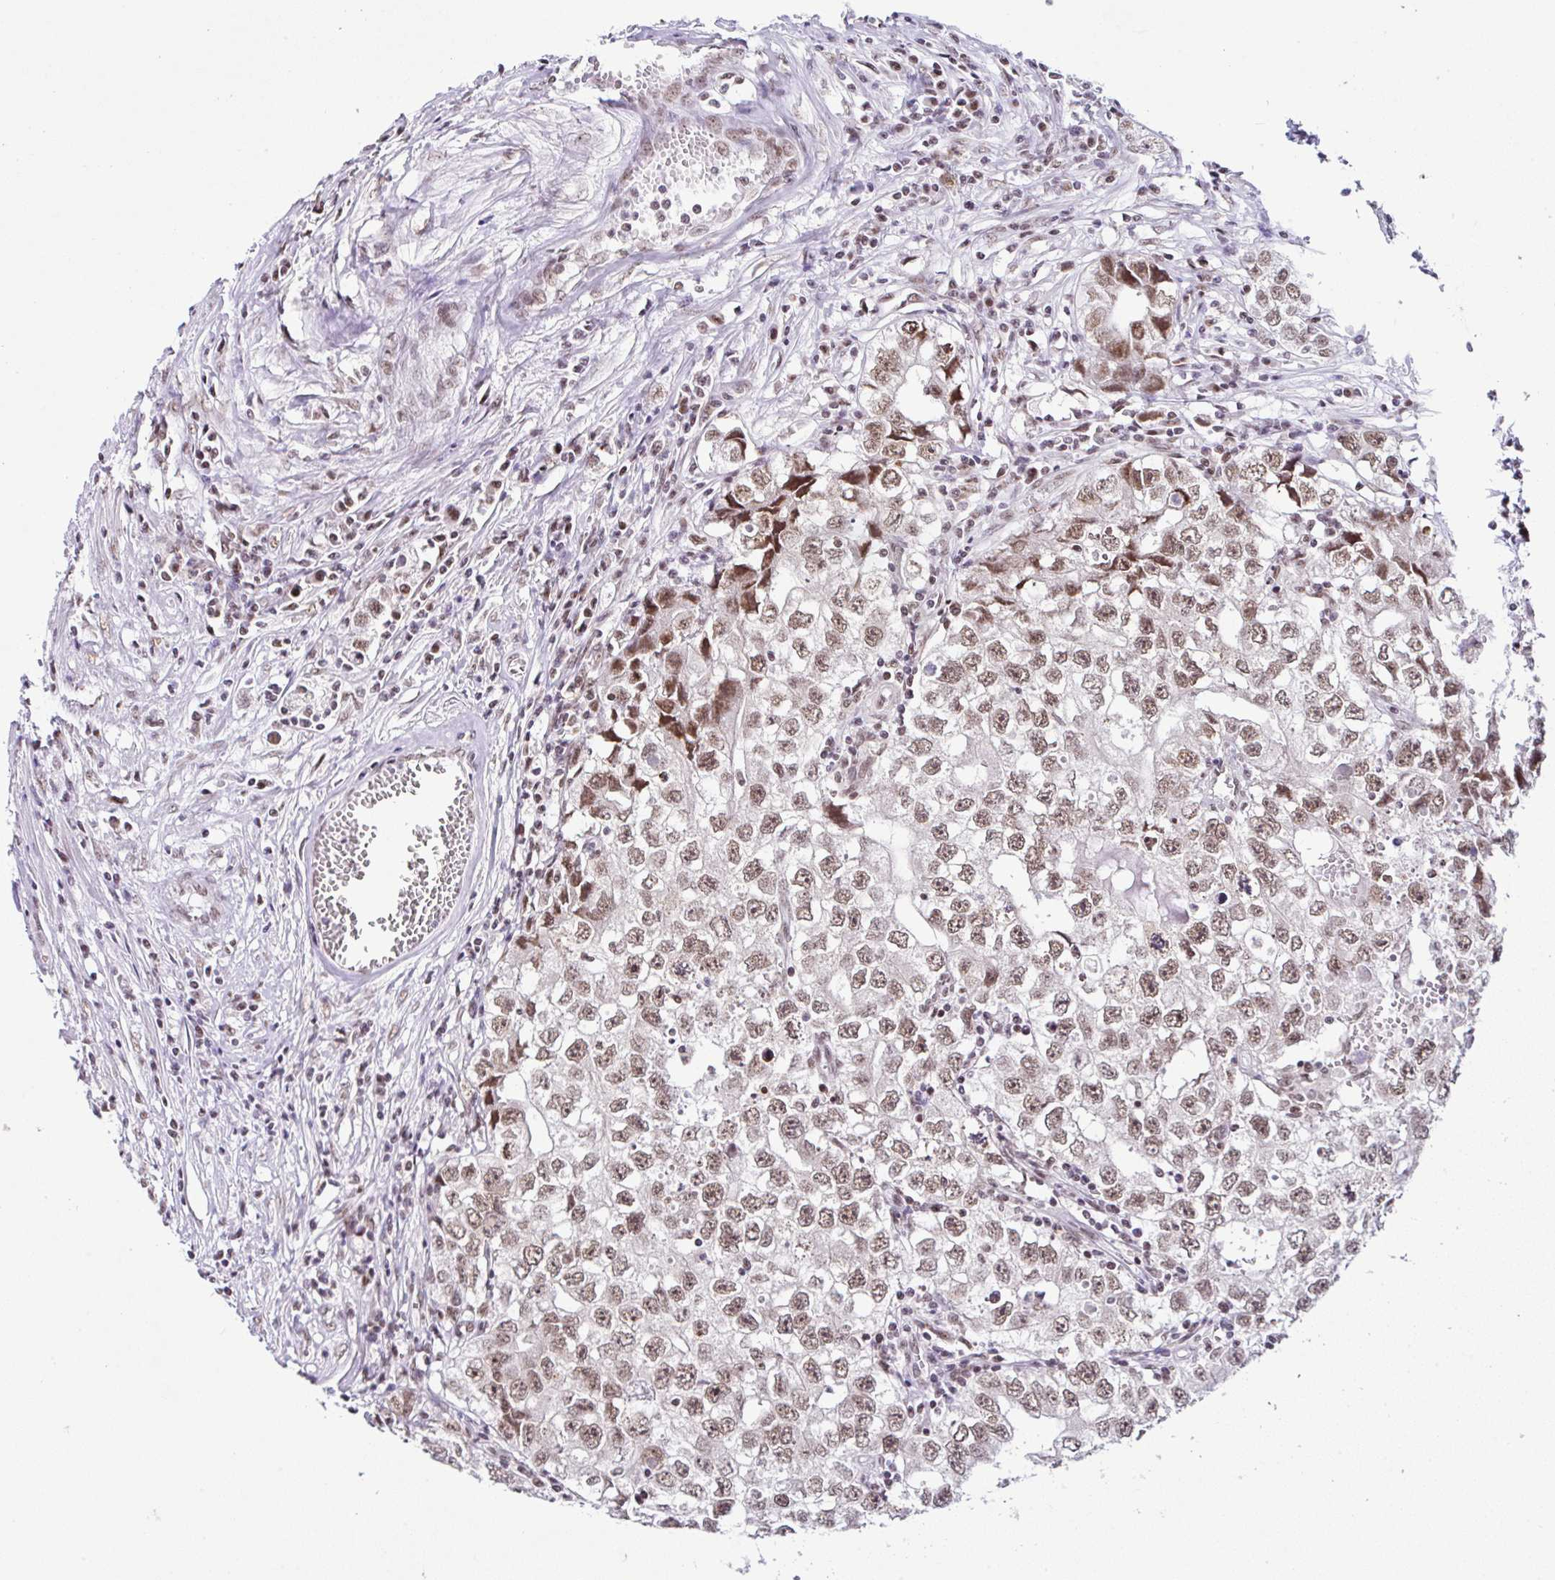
{"staining": {"intensity": "moderate", "quantity": ">75%", "location": "nuclear"}, "tissue": "testis cancer", "cell_type": "Tumor cells", "image_type": "cancer", "snomed": [{"axis": "morphology", "description": "Seminoma, NOS"}, {"axis": "morphology", "description": "Carcinoma, Embryonal, NOS"}, {"axis": "topography", "description": "Testis"}], "caption": "Immunohistochemistry (IHC) (DAB) staining of testis cancer displays moderate nuclear protein expression in about >75% of tumor cells.", "gene": "PTPN2", "patient": {"sex": "male", "age": 43}}